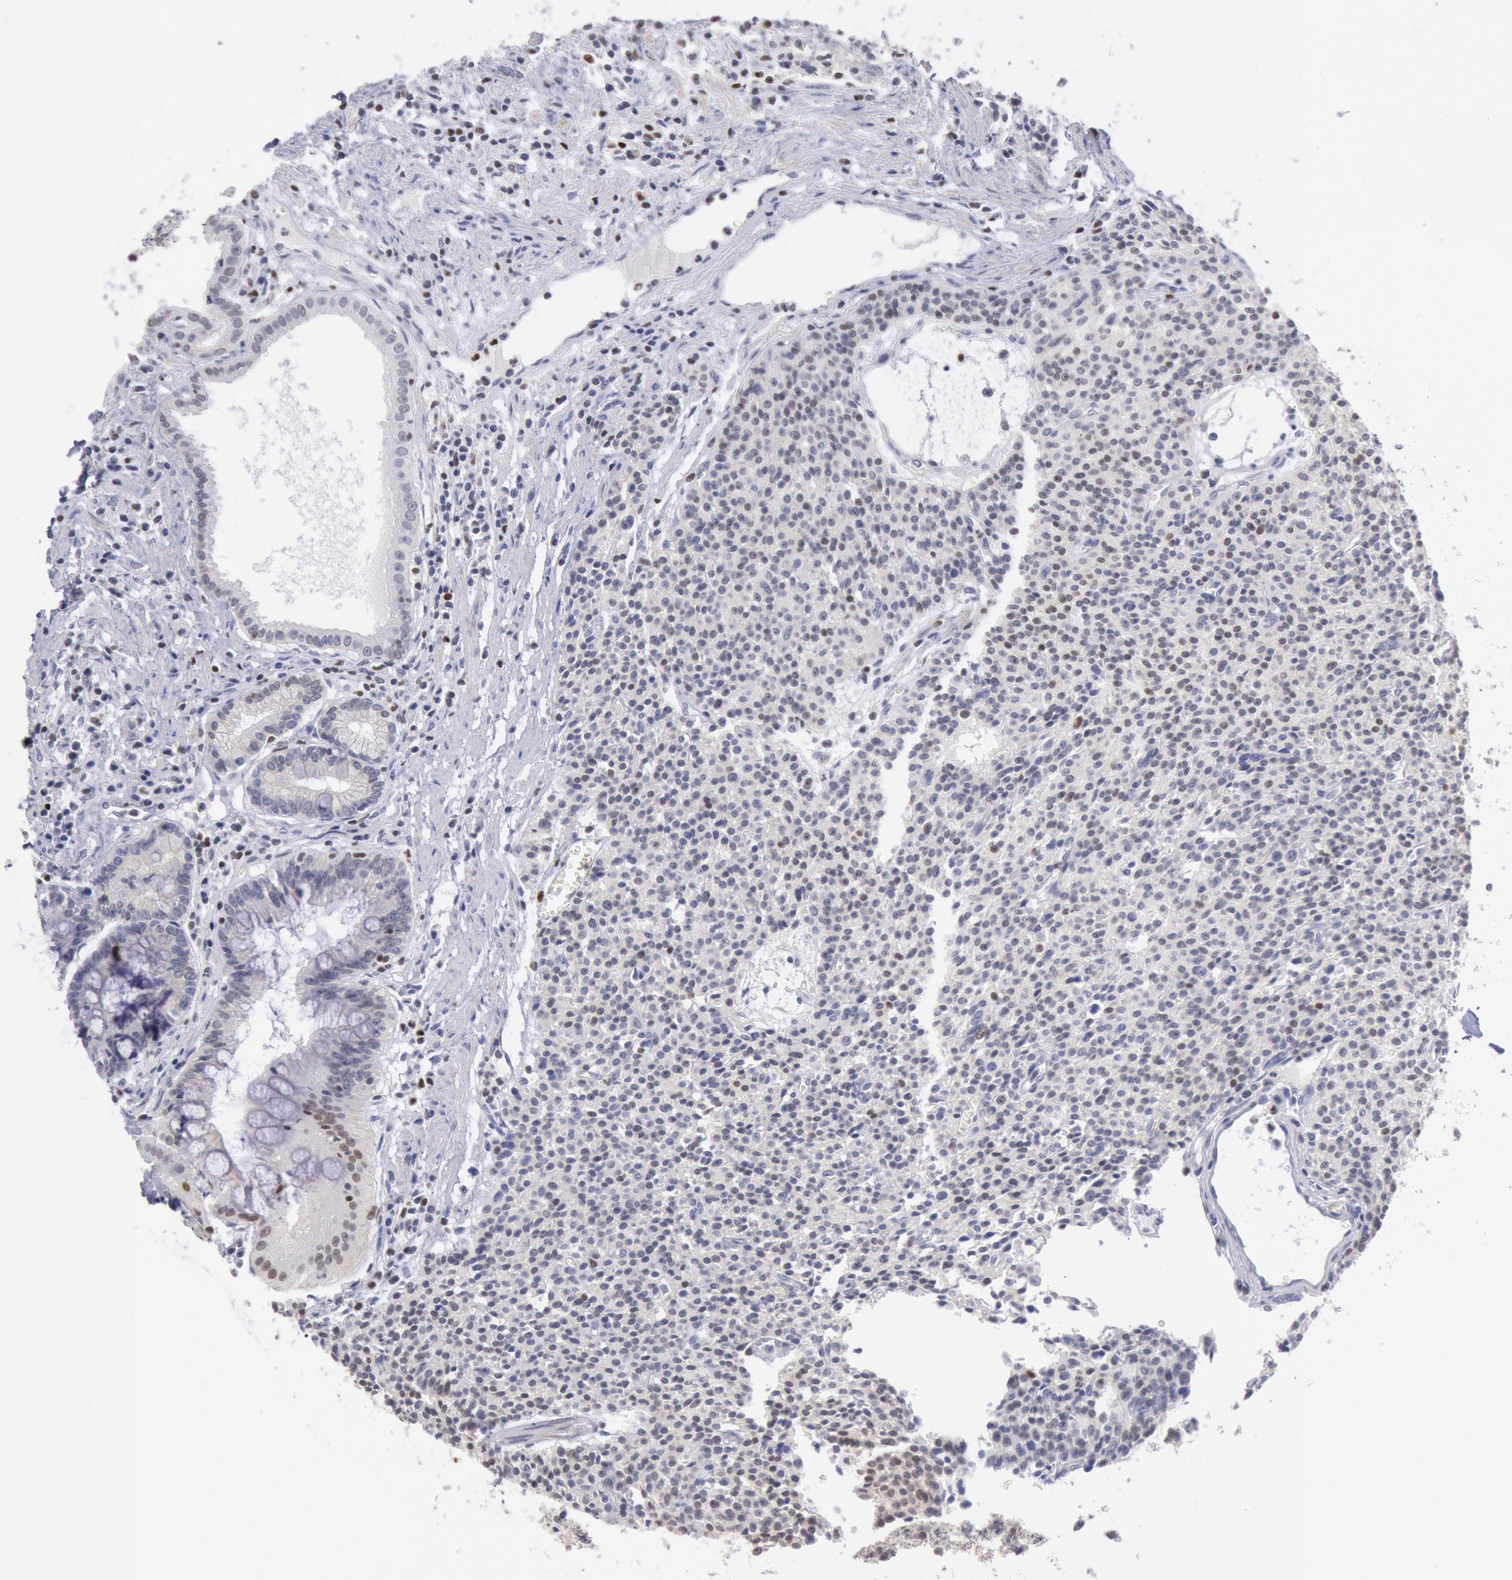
{"staining": {"intensity": "negative", "quantity": "none", "location": "none"}, "tissue": "carcinoid", "cell_type": "Tumor cells", "image_type": "cancer", "snomed": [{"axis": "morphology", "description": "Carcinoid, malignant, NOS"}, {"axis": "topography", "description": "Stomach"}], "caption": "Carcinoid stained for a protein using immunohistochemistry displays no positivity tumor cells.", "gene": "RPS6KA5", "patient": {"sex": "female", "age": 76}}